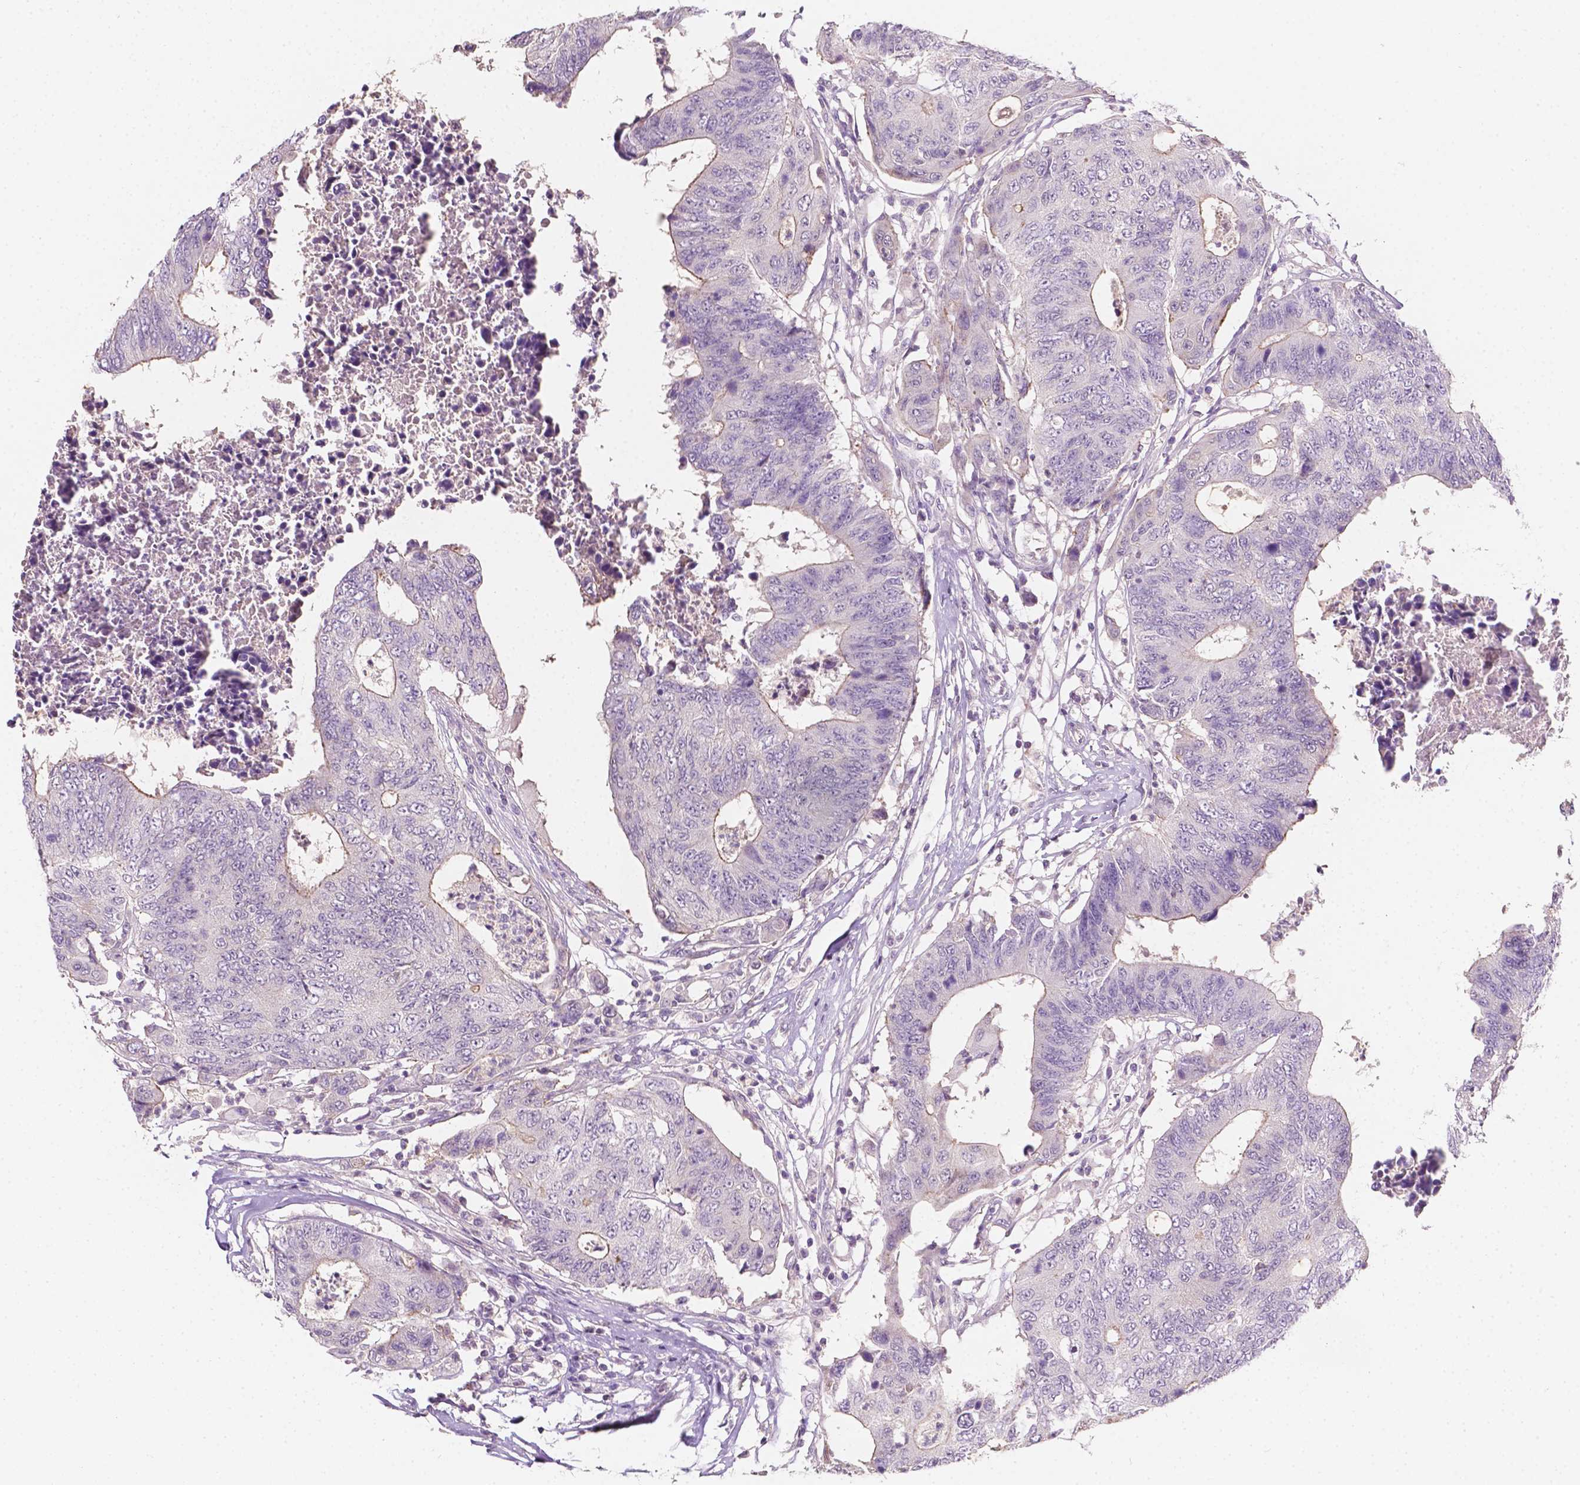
{"staining": {"intensity": "weak", "quantity": "25%-75%", "location": "cytoplasmic/membranous"}, "tissue": "colorectal cancer", "cell_type": "Tumor cells", "image_type": "cancer", "snomed": [{"axis": "morphology", "description": "Adenocarcinoma, NOS"}, {"axis": "topography", "description": "Colon"}], "caption": "IHC image of neoplastic tissue: human colorectal cancer (adenocarcinoma) stained using immunohistochemistry exhibits low levels of weak protein expression localized specifically in the cytoplasmic/membranous of tumor cells, appearing as a cytoplasmic/membranous brown color.", "gene": "EGFR", "patient": {"sex": "female", "age": 48}}